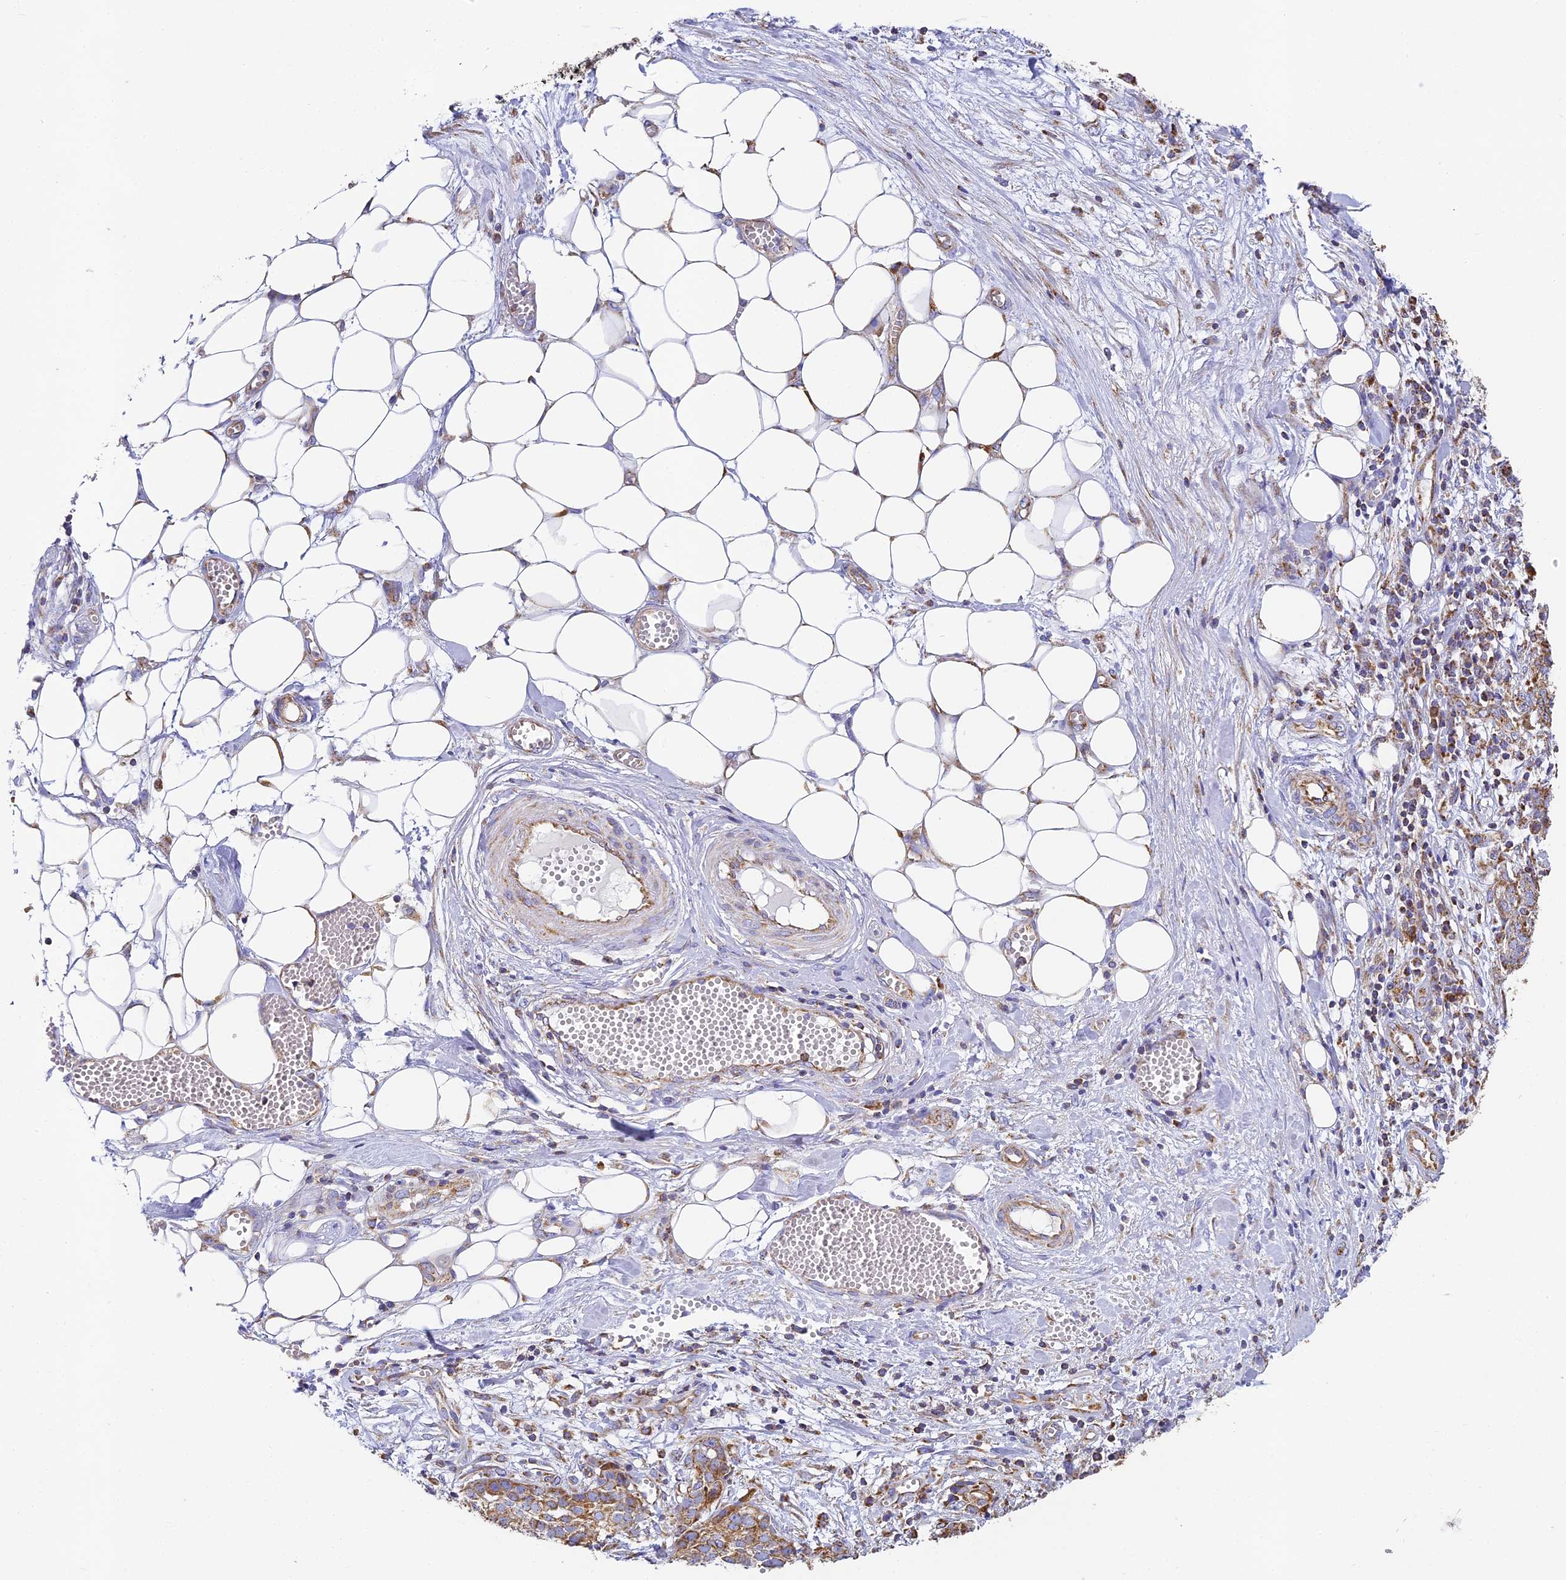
{"staining": {"intensity": "moderate", "quantity": ">75%", "location": "cytoplasmic/membranous"}, "tissue": "ovarian cancer", "cell_type": "Tumor cells", "image_type": "cancer", "snomed": [{"axis": "morphology", "description": "Cystadenocarcinoma, serous, NOS"}, {"axis": "topography", "description": "Soft tissue"}, {"axis": "topography", "description": "Ovary"}], "caption": "There is medium levels of moderate cytoplasmic/membranous staining in tumor cells of ovarian cancer, as demonstrated by immunohistochemical staining (brown color).", "gene": "COX6C", "patient": {"sex": "female", "age": 57}}